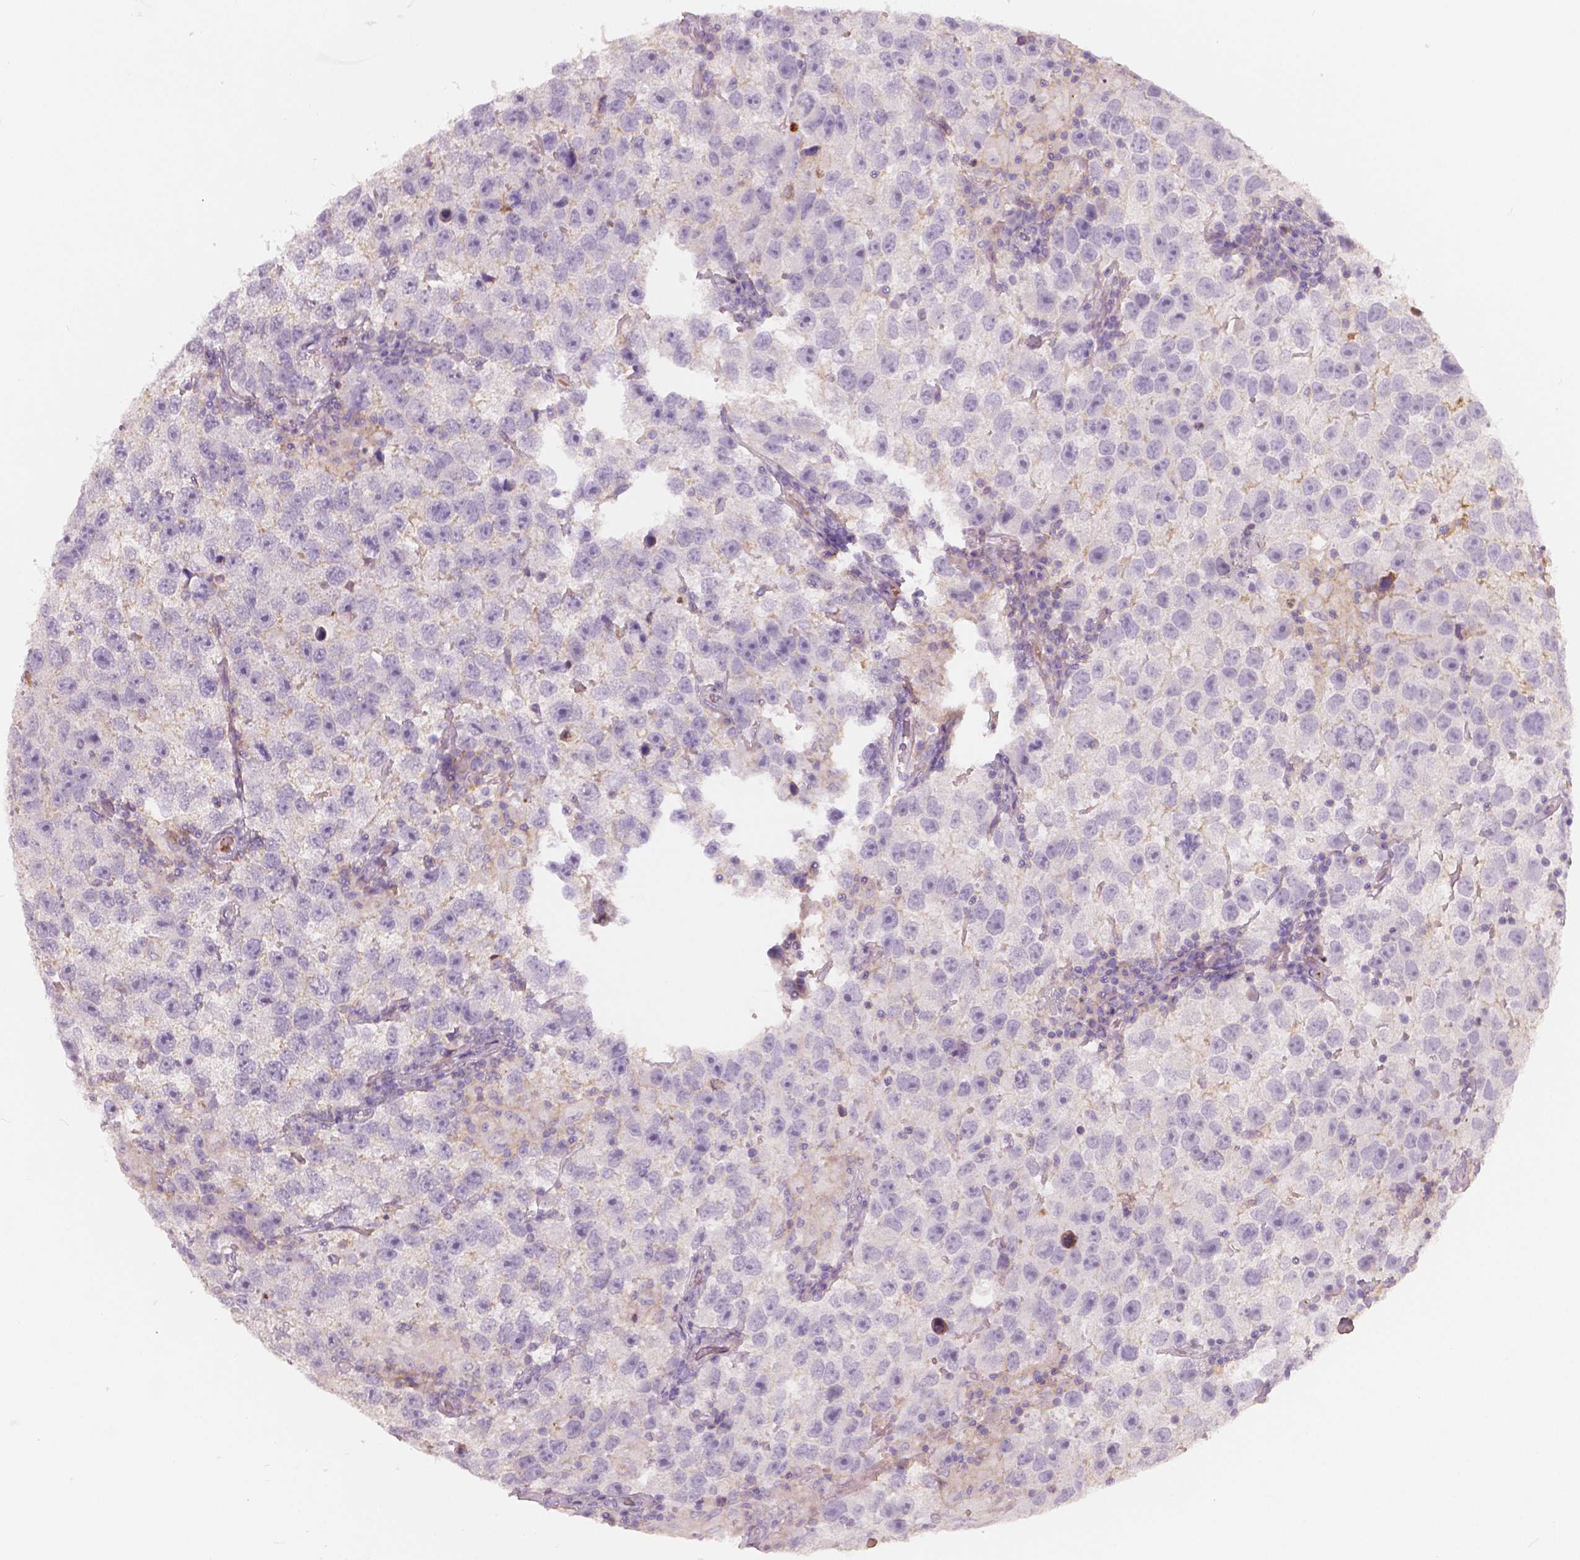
{"staining": {"intensity": "negative", "quantity": "none", "location": "none"}, "tissue": "testis cancer", "cell_type": "Tumor cells", "image_type": "cancer", "snomed": [{"axis": "morphology", "description": "Seminoma, NOS"}, {"axis": "topography", "description": "Testis"}], "caption": "Tumor cells show no significant expression in testis cancer (seminoma). Nuclei are stained in blue.", "gene": "APOA4", "patient": {"sex": "male", "age": 26}}